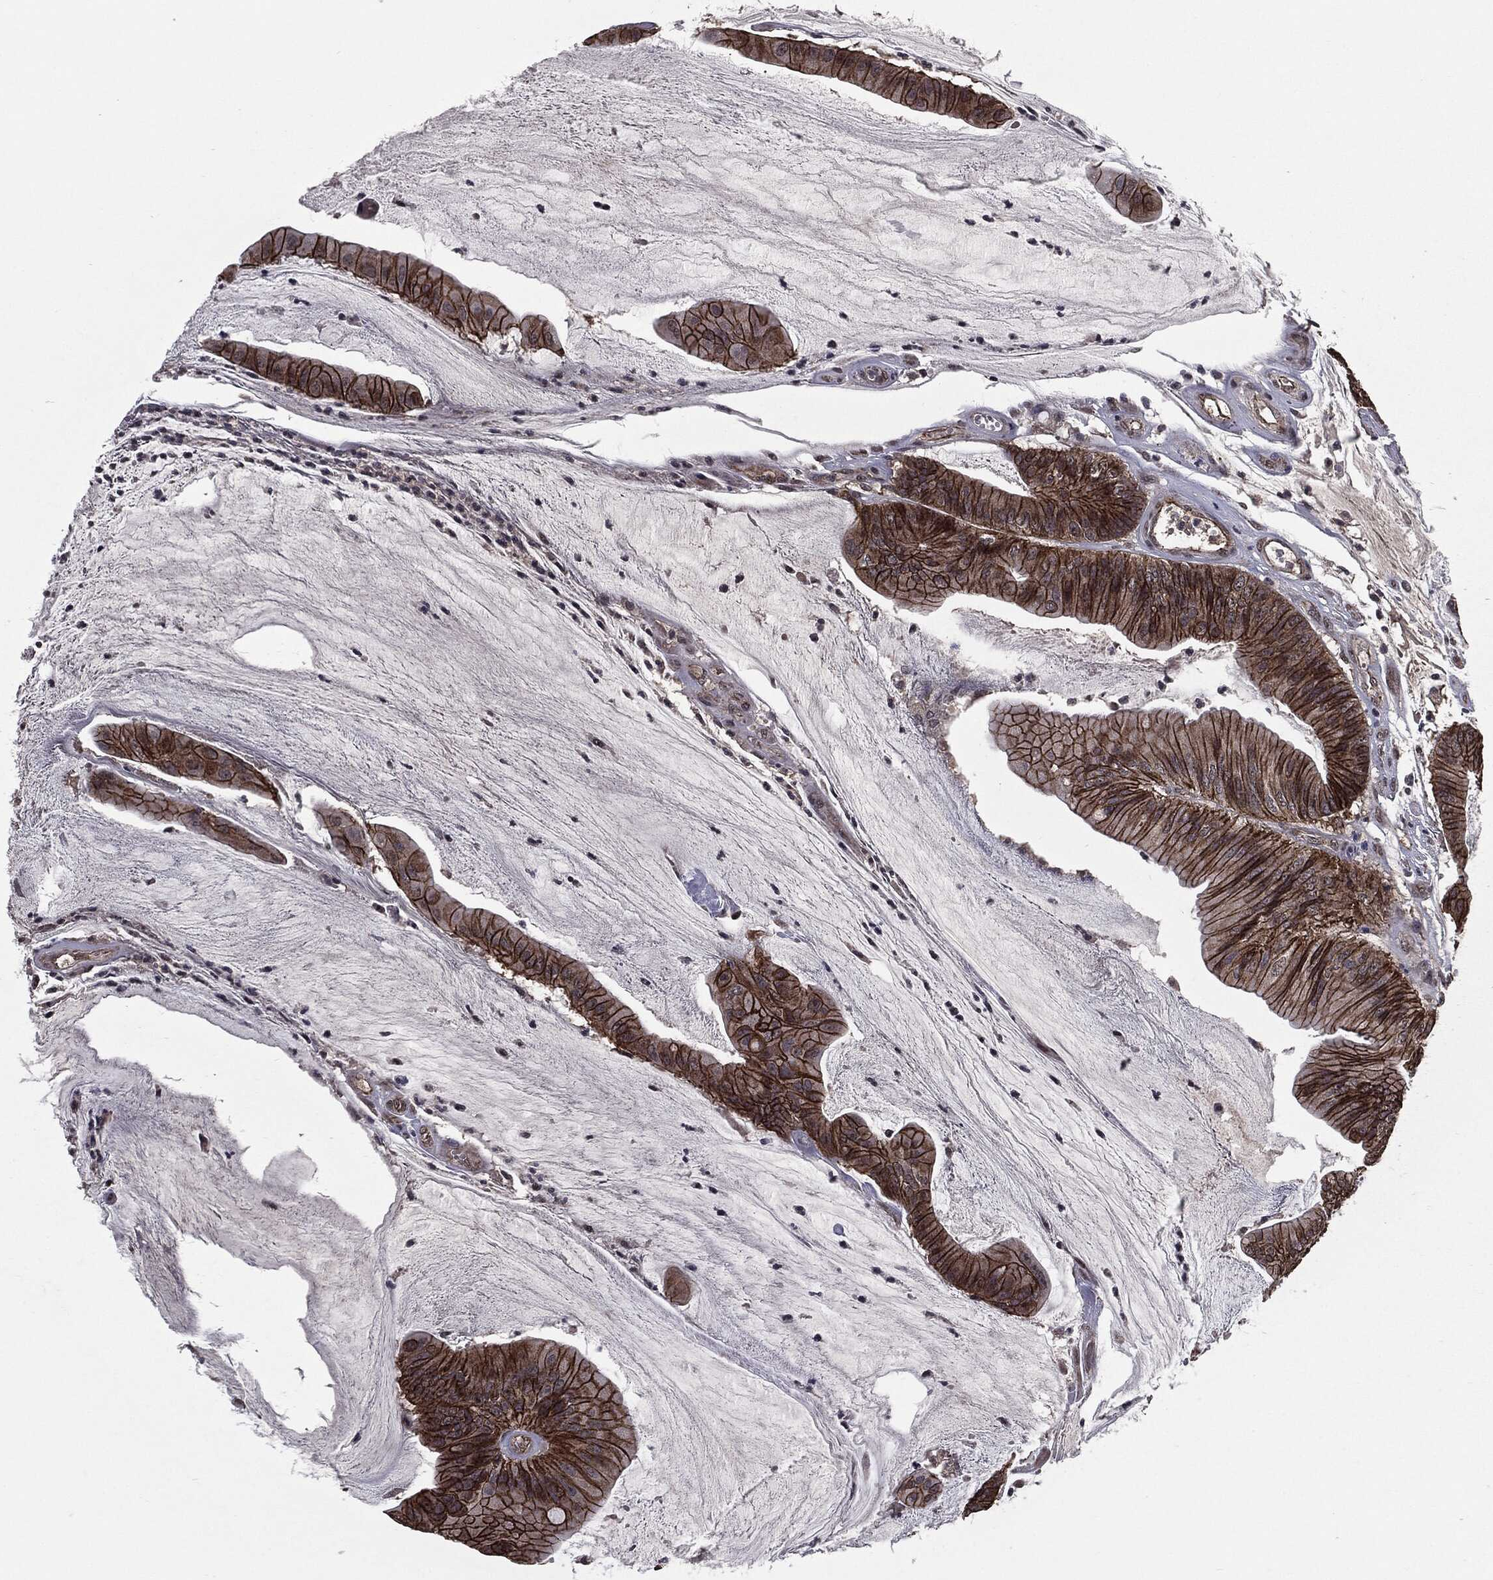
{"staining": {"intensity": "strong", "quantity": ">75%", "location": "cytoplasmic/membranous"}, "tissue": "colorectal cancer", "cell_type": "Tumor cells", "image_type": "cancer", "snomed": [{"axis": "morphology", "description": "Adenocarcinoma, NOS"}, {"axis": "topography", "description": "Colon"}], "caption": "Protein staining by immunohistochemistry exhibits strong cytoplasmic/membranous positivity in about >75% of tumor cells in colorectal cancer.", "gene": "PTPA", "patient": {"sex": "female", "age": 69}}